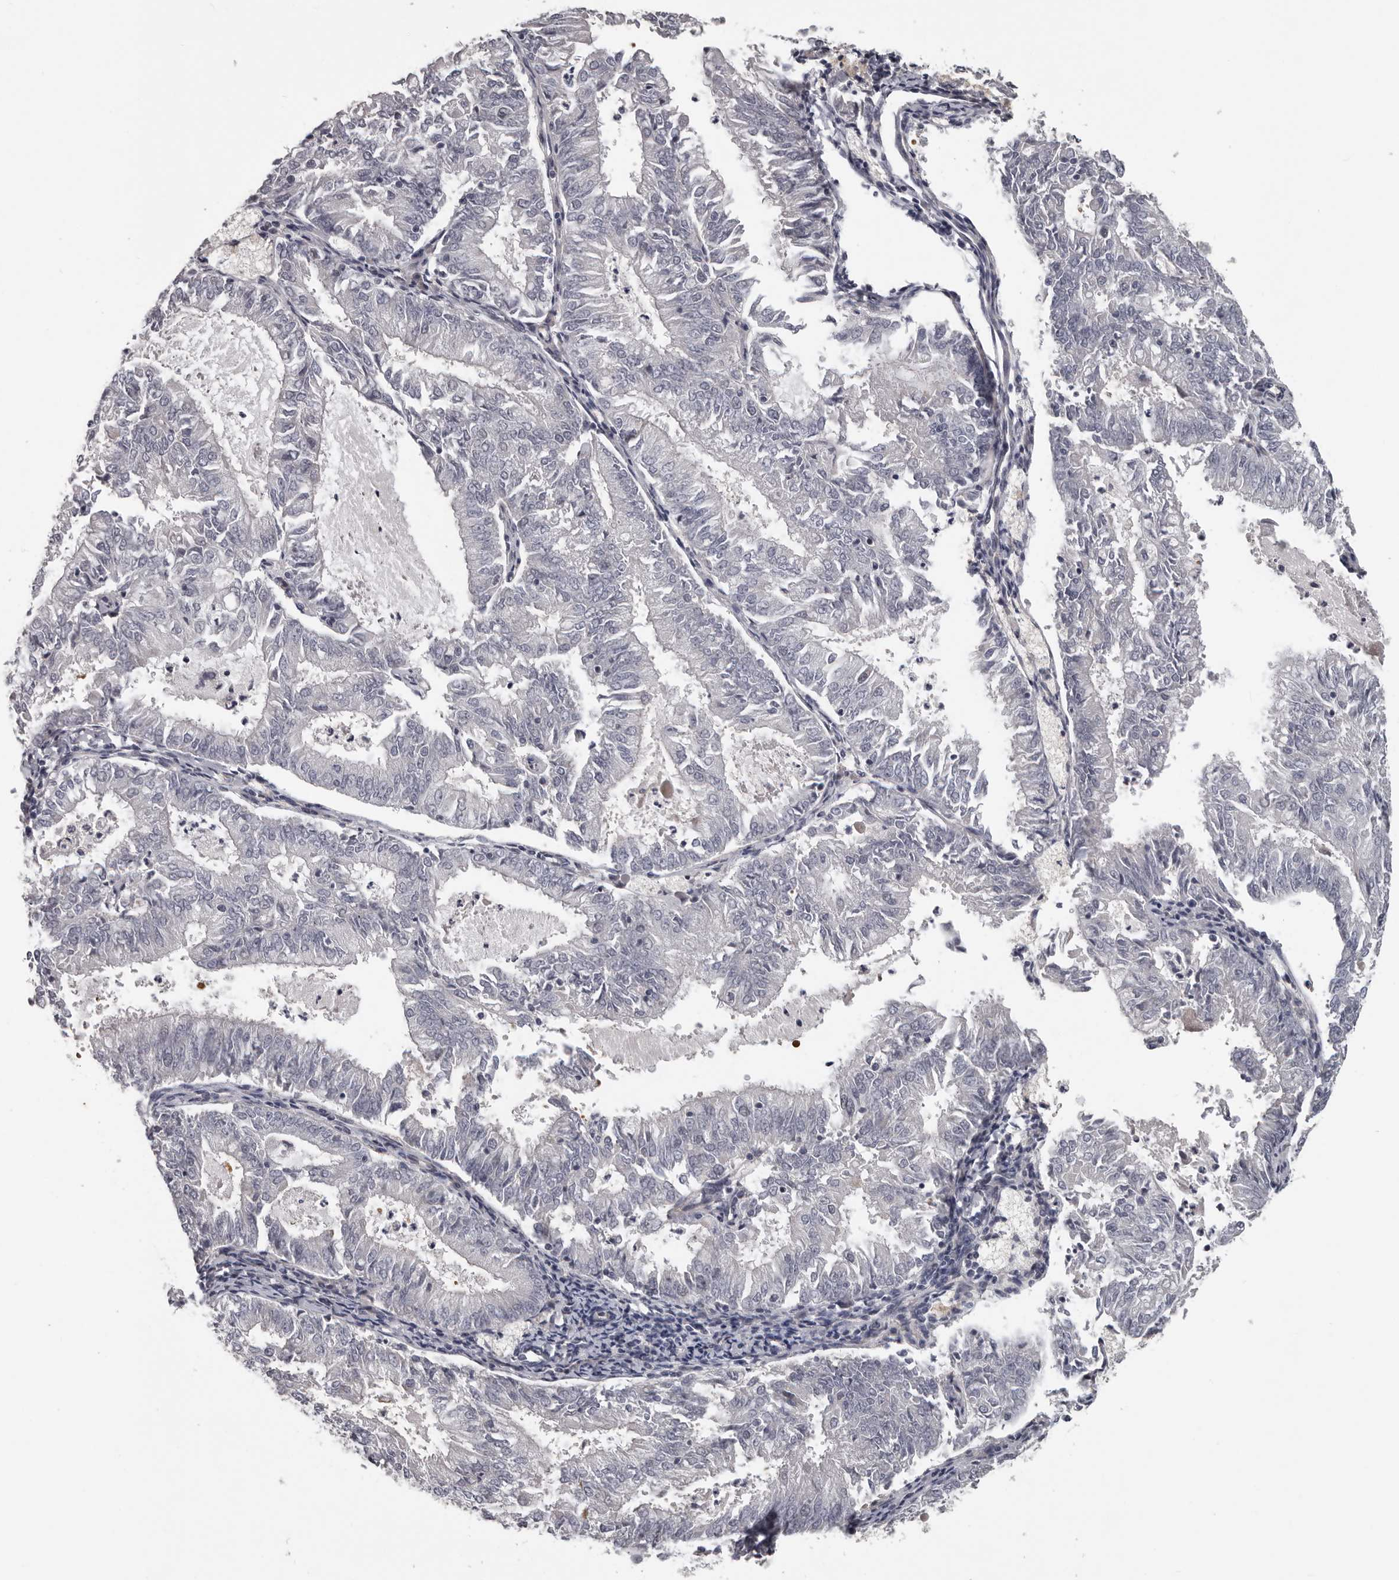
{"staining": {"intensity": "negative", "quantity": "none", "location": "none"}, "tissue": "endometrial cancer", "cell_type": "Tumor cells", "image_type": "cancer", "snomed": [{"axis": "morphology", "description": "Adenocarcinoma, NOS"}, {"axis": "topography", "description": "Endometrium"}], "caption": "Tumor cells are negative for brown protein staining in endometrial cancer. (Stains: DAB IHC with hematoxylin counter stain, Microscopy: brightfield microscopy at high magnification).", "gene": "RNF217", "patient": {"sex": "female", "age": 57}}